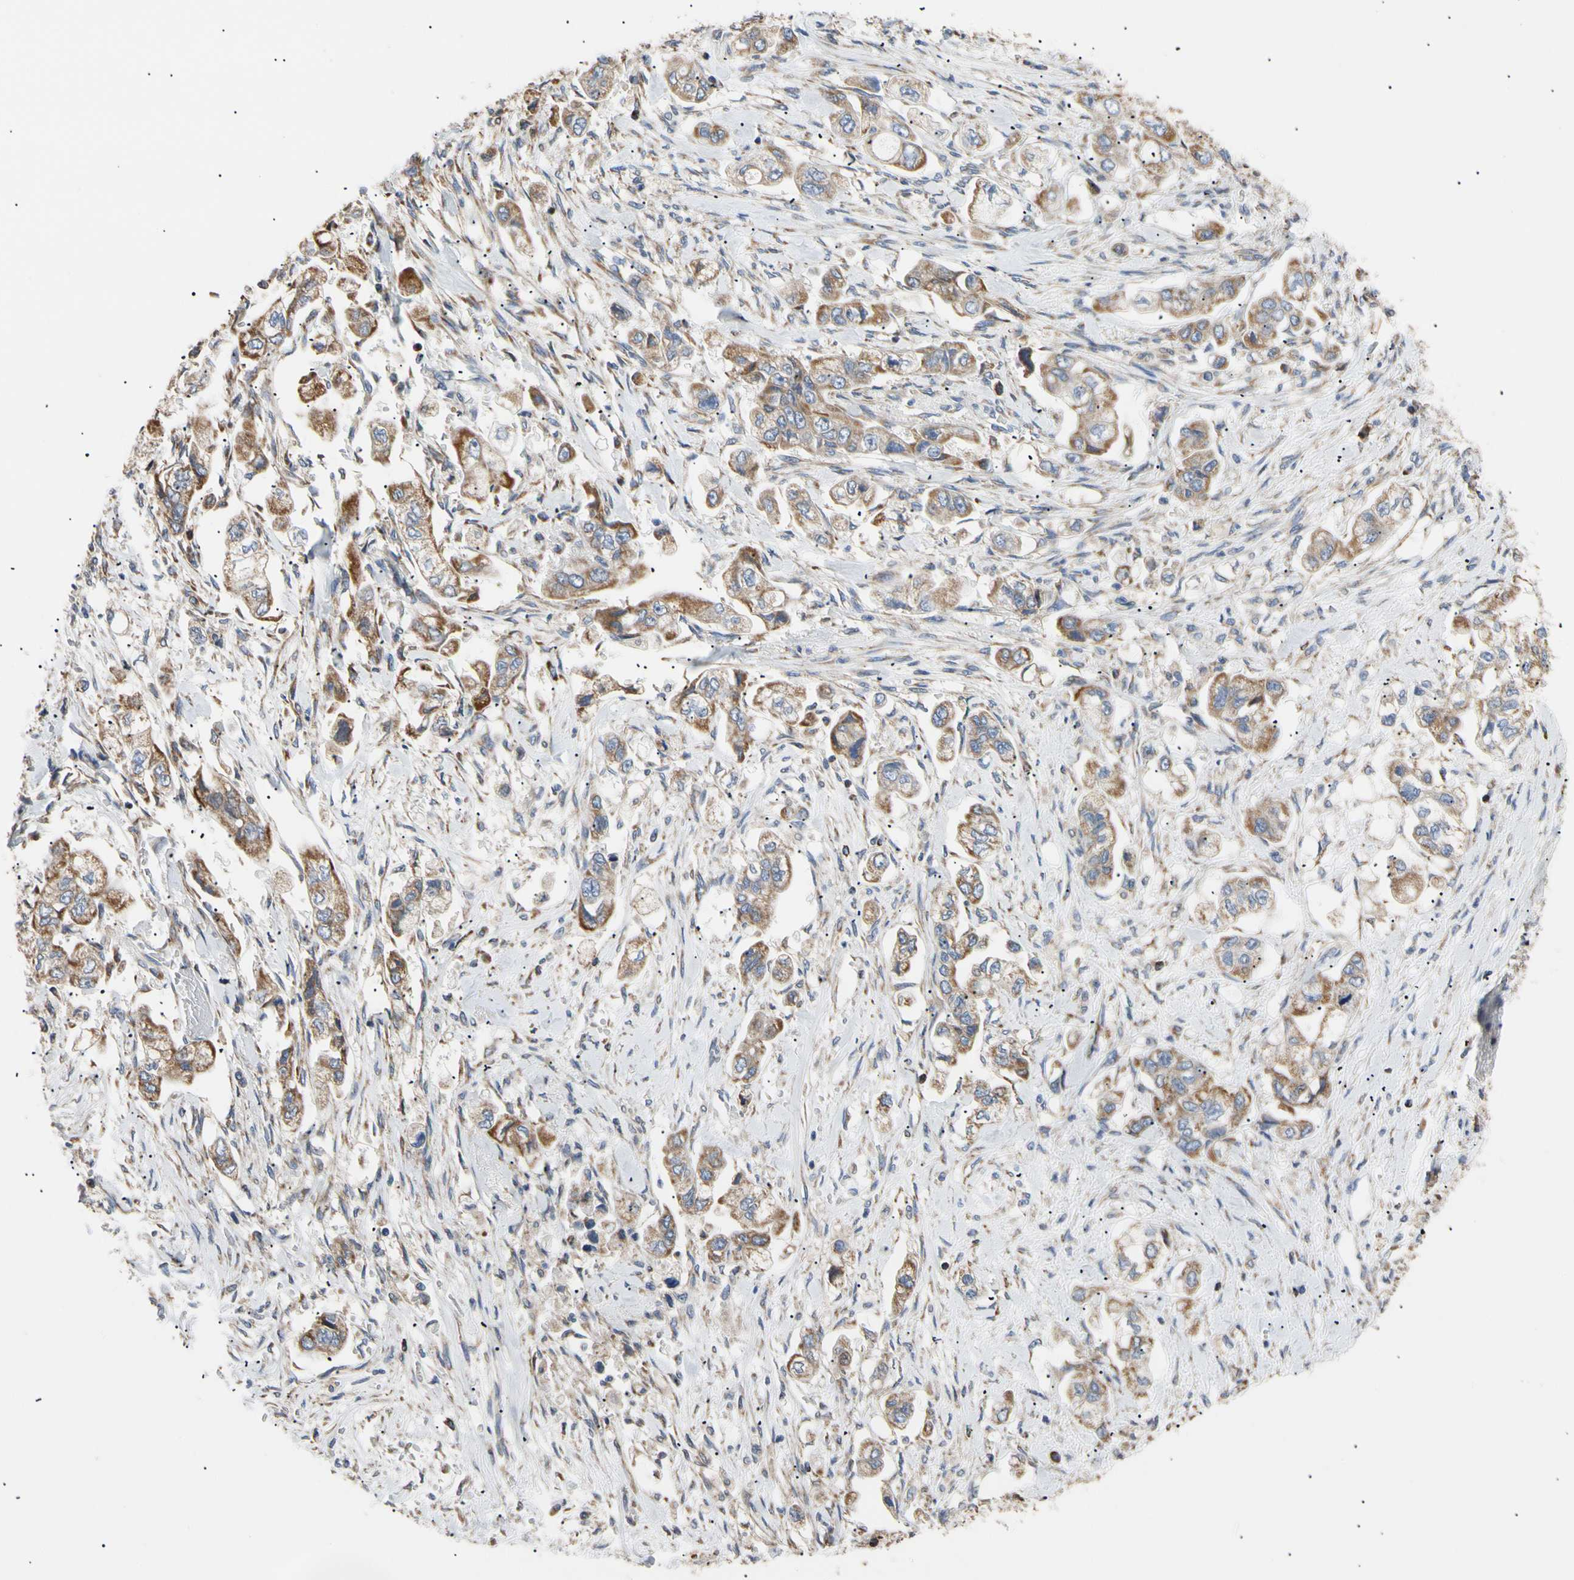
{"staining": {"intensity": "moderate", "quantity": ">75%", "location": "cytoplasmic/membranous"}, "tissue": "stomach cancer", "cell_type": "Tumor cells", "image_type": "cancer", "snomed": [{"axis": "morphology", "description": "Adenocarcinoma, NOS"}, {"axis": "topography", "description": "Stomach"}], "caption": "Immunohistochemical staining of human stomach cancer (adenocarcinoma) displays medium levels of moderate cytoplasmic/membranous protein expression in approximately >75% of tumor cells. (IHC, brightfield microscopy, high magnification).", "gene": "PLGRKT", "patient": {"sex": "male", "age": 62}}